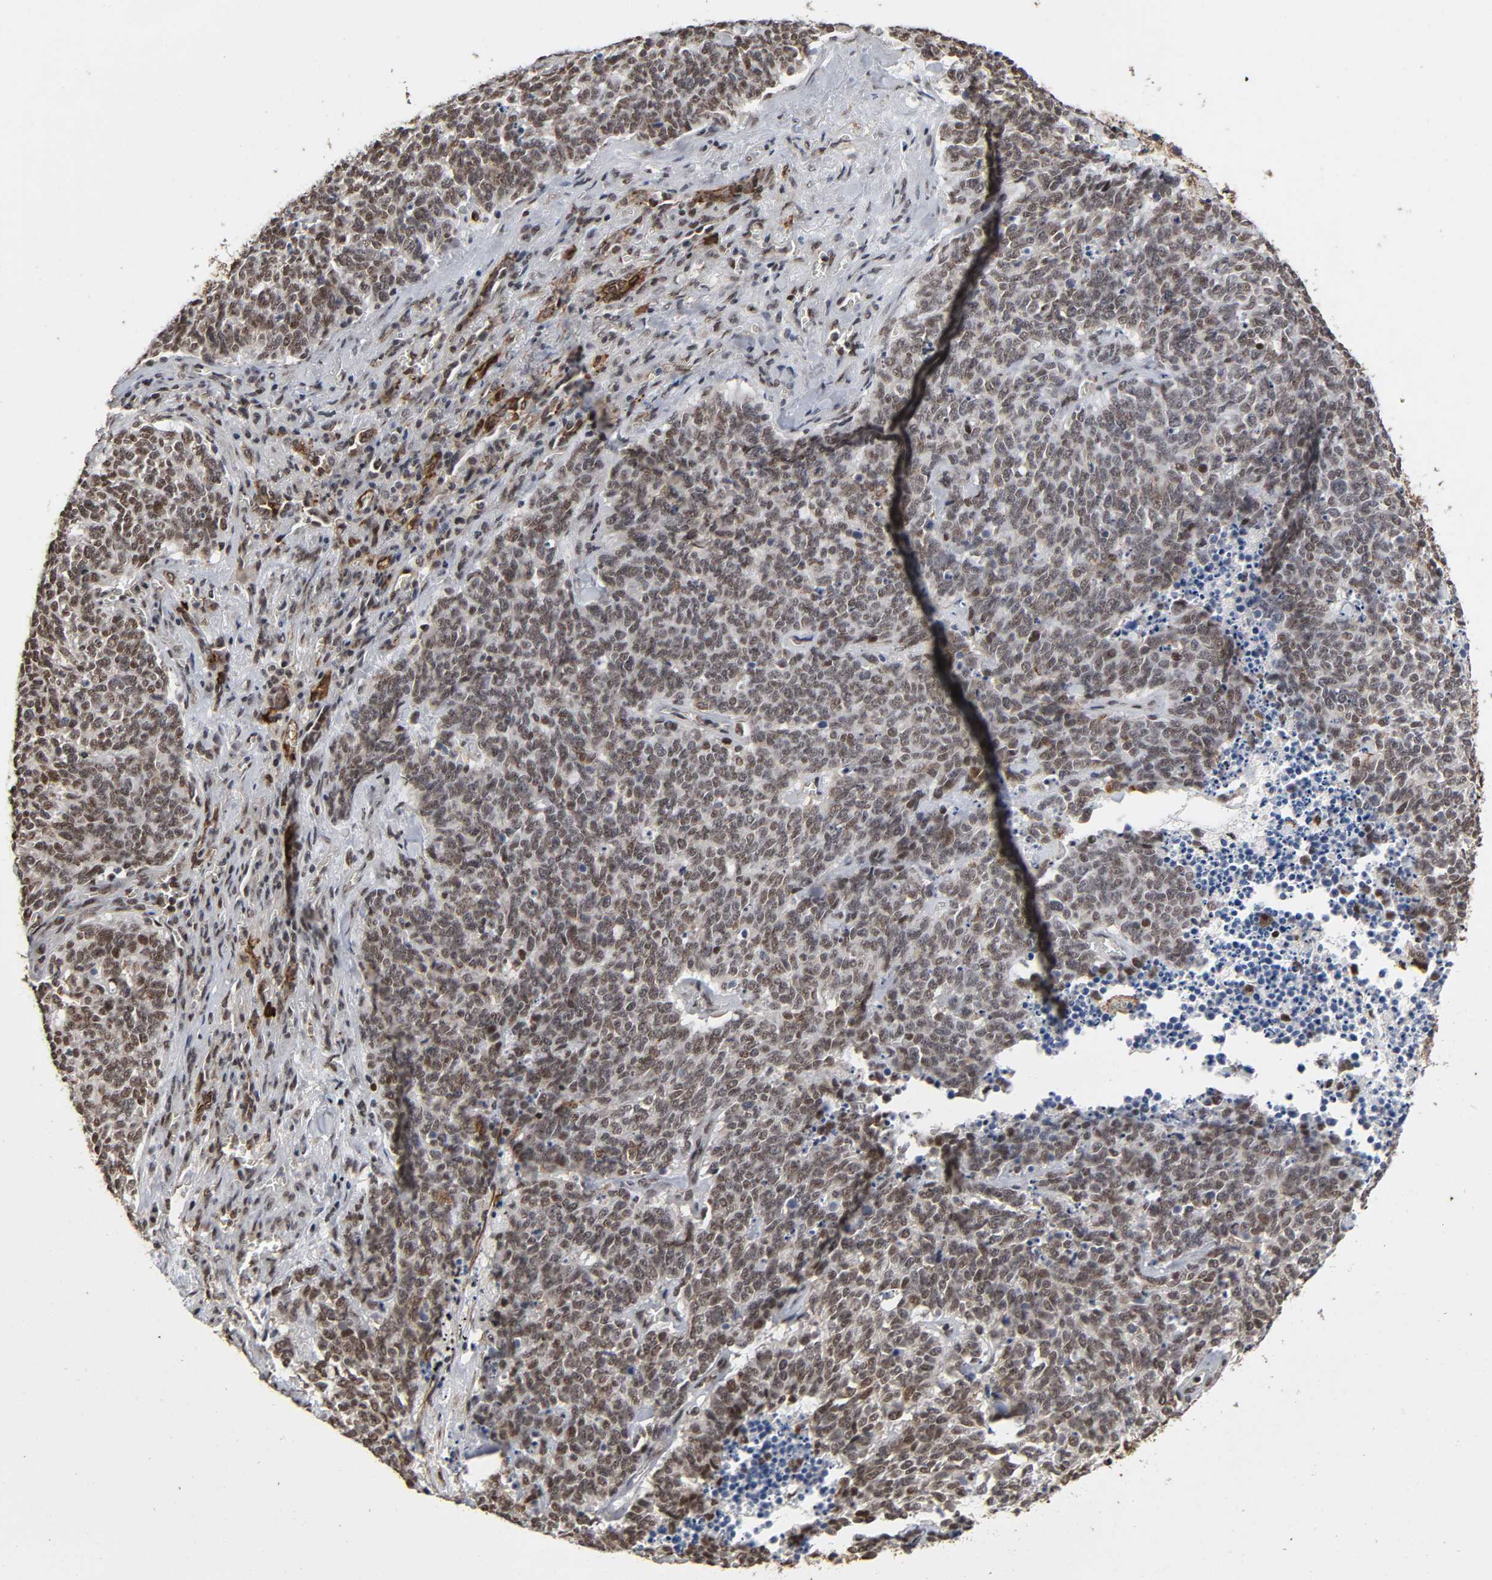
{"staining": {"intensity": "moderate", "quantity": "25%-75%", "location": "cytoplasmic/membranous,nuclear"}, "tissue": "lung cancer", "cell_type": "Tumor cells", "image_type": "cancer", "snomed": [{"axis": "morphology", "description": "Neoplasm, malignant, NOS"}, {"axis": "topography", "description": "Lung"}], "caption": "High-magnification brightfield microscopy of lung malignant neoplasm stained with DAB (brown) and counterstained with hematoxylin (blue). tumor cells exhibit moderate cytoplasmic/membranous and nuclear positivity is seen in about25%-75% of cells.", "gene": "AHNAK2", "patient": {"sex": "female", "age": 58}}